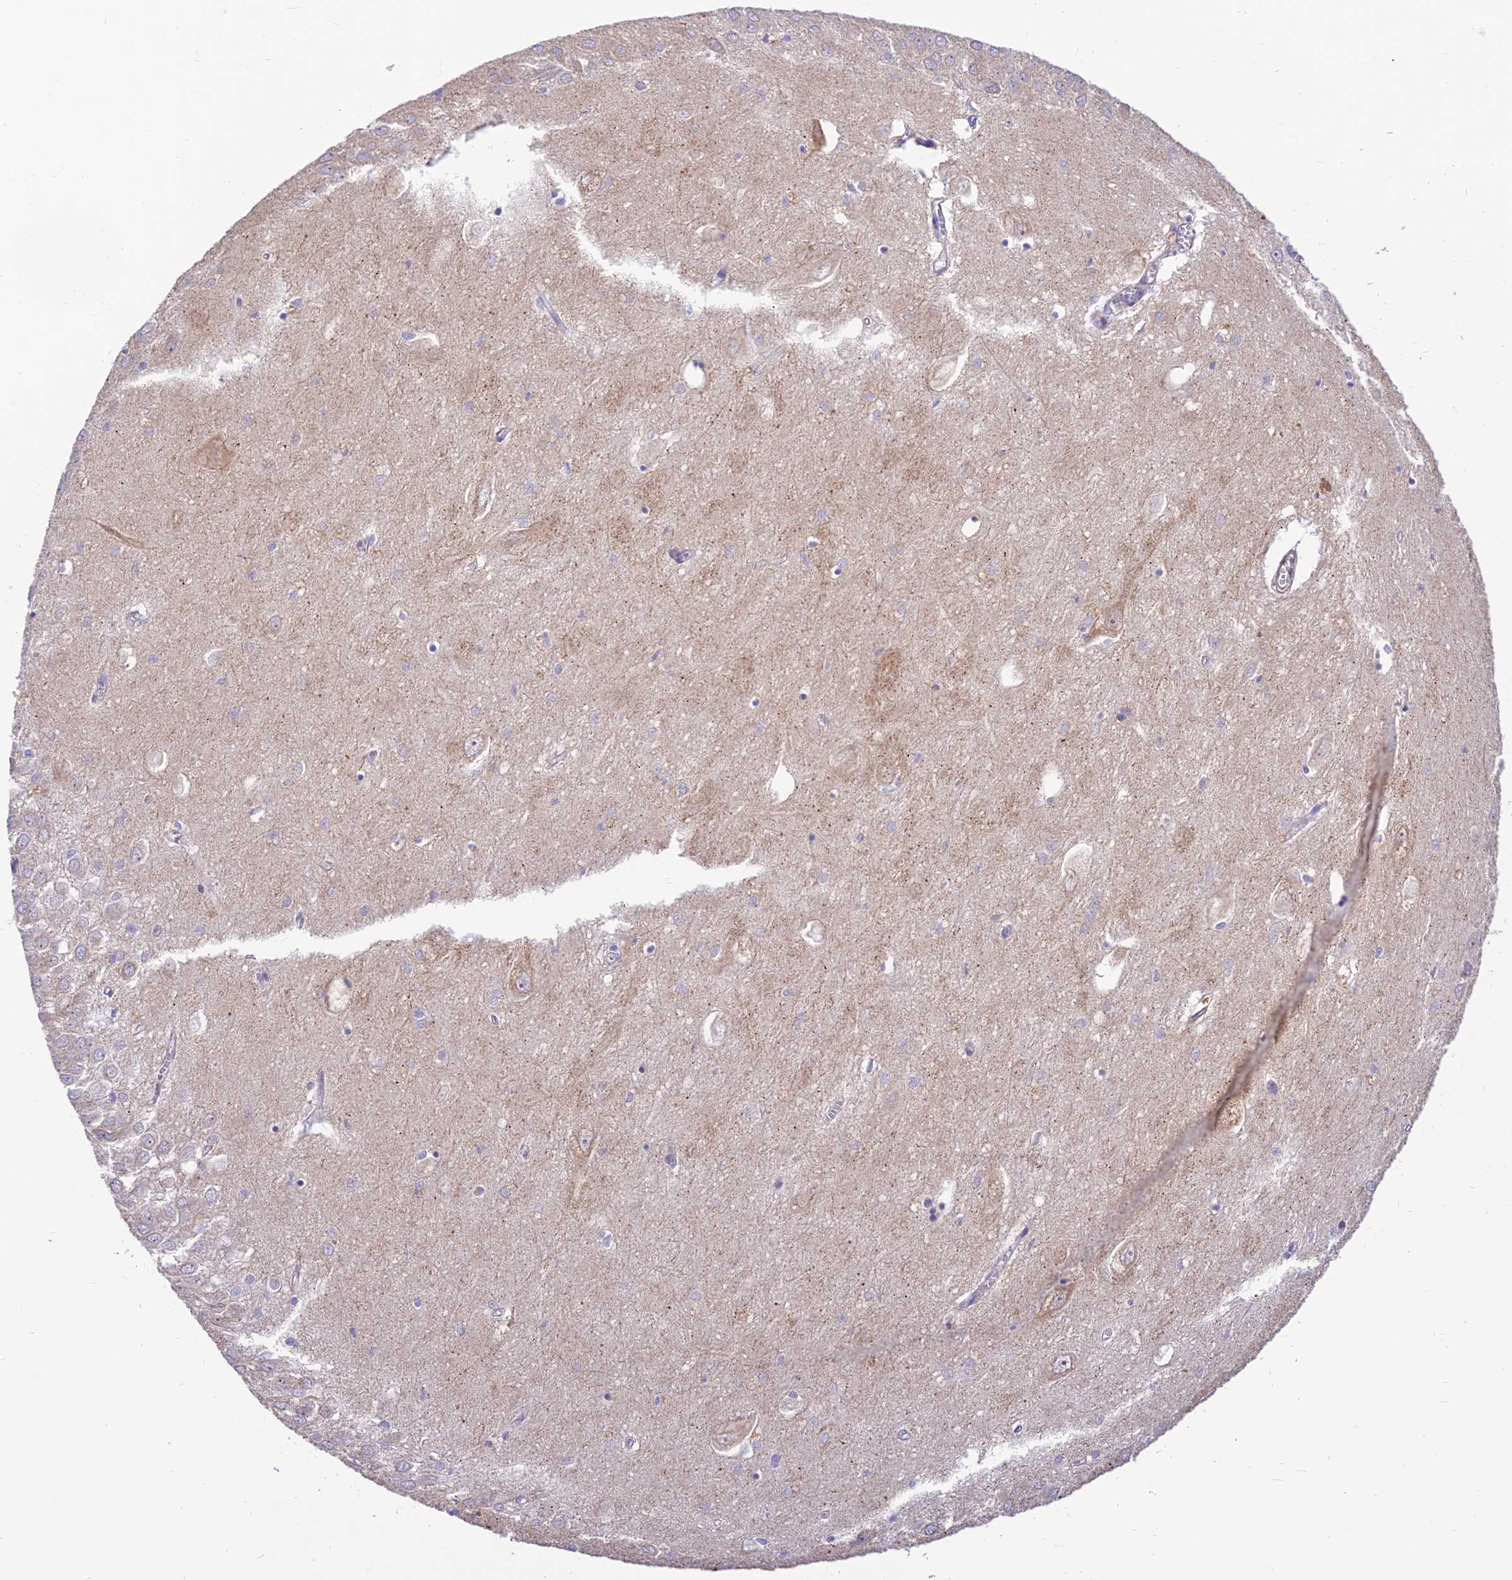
{"staining": {"intensity": "negative", "quantity": "none", "location": "none"}, "tissue": "hippocampus", "cell_type": "Glial cells", "image_type": "normal", "snomed": [{"axis": "morphology", "description": "Normal tissue, NOS"}, {"axis": "topography", "description": "Hippocampus"}], "caption": "Immunohistochemistry of normal hippocampus demonstrates no positivity in glial cells.", "gene": "FAM186B", "patient": {"sex": "female", "age": 64}}